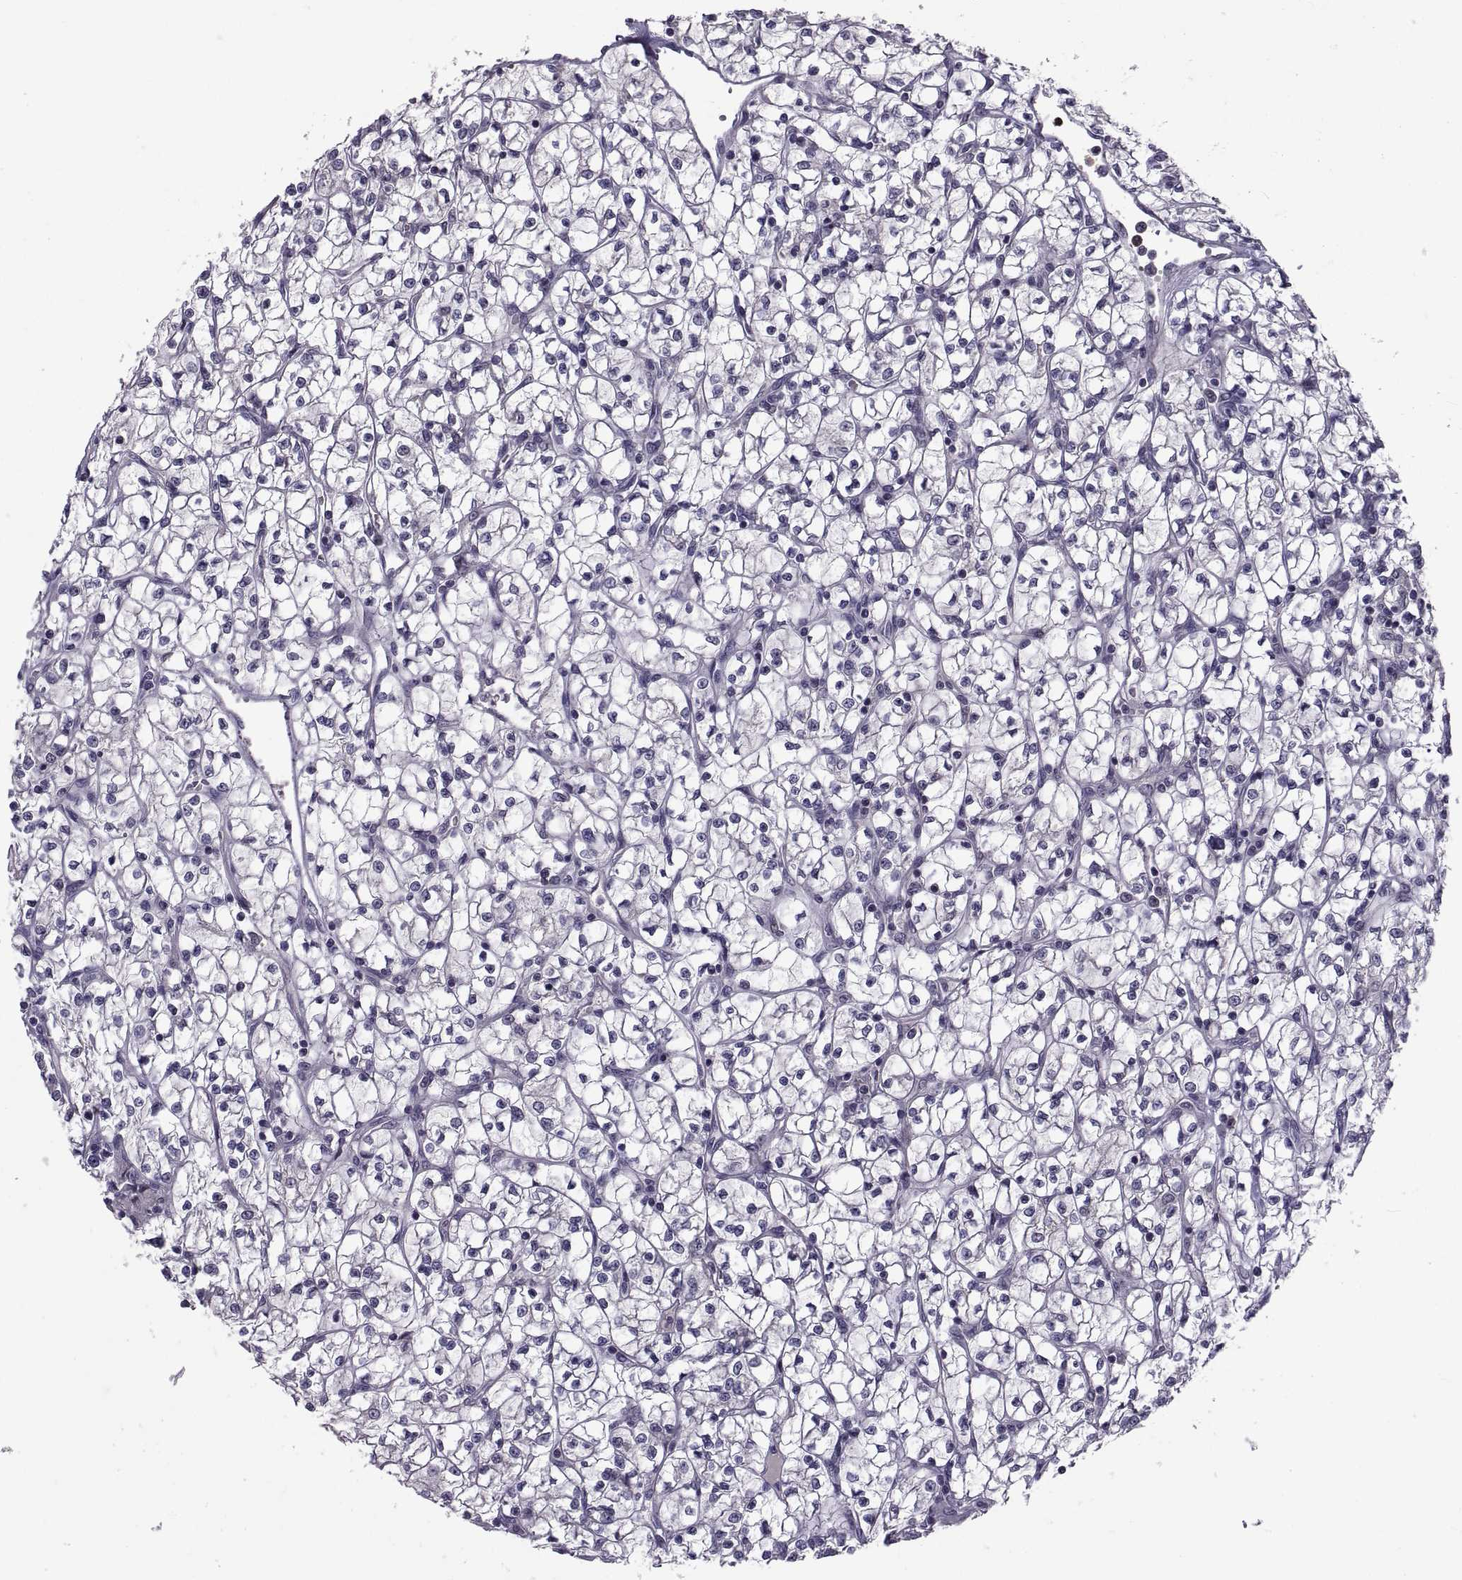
{"staining": {"intensity": "negative", "quantity": "none", "location": "none"}, "tissue": "renal cancer", "cell_type": "Tumor cells", "image_type": "cancer", "snomed": [{"axis": "morphology", "description": "Adenocarcinoma, NOS"}, {"axis": "topography", "description": "Kidney"}], "caption": "An immunohistochemistry (IHC) micrograph of renal cancer (adenocarcinoma) is shown. There is no staining in tumor cells of renal cancer (adenocarcinoma).", "gene": "NPTX2", "patient": {"sex": "female", "age": 64}}